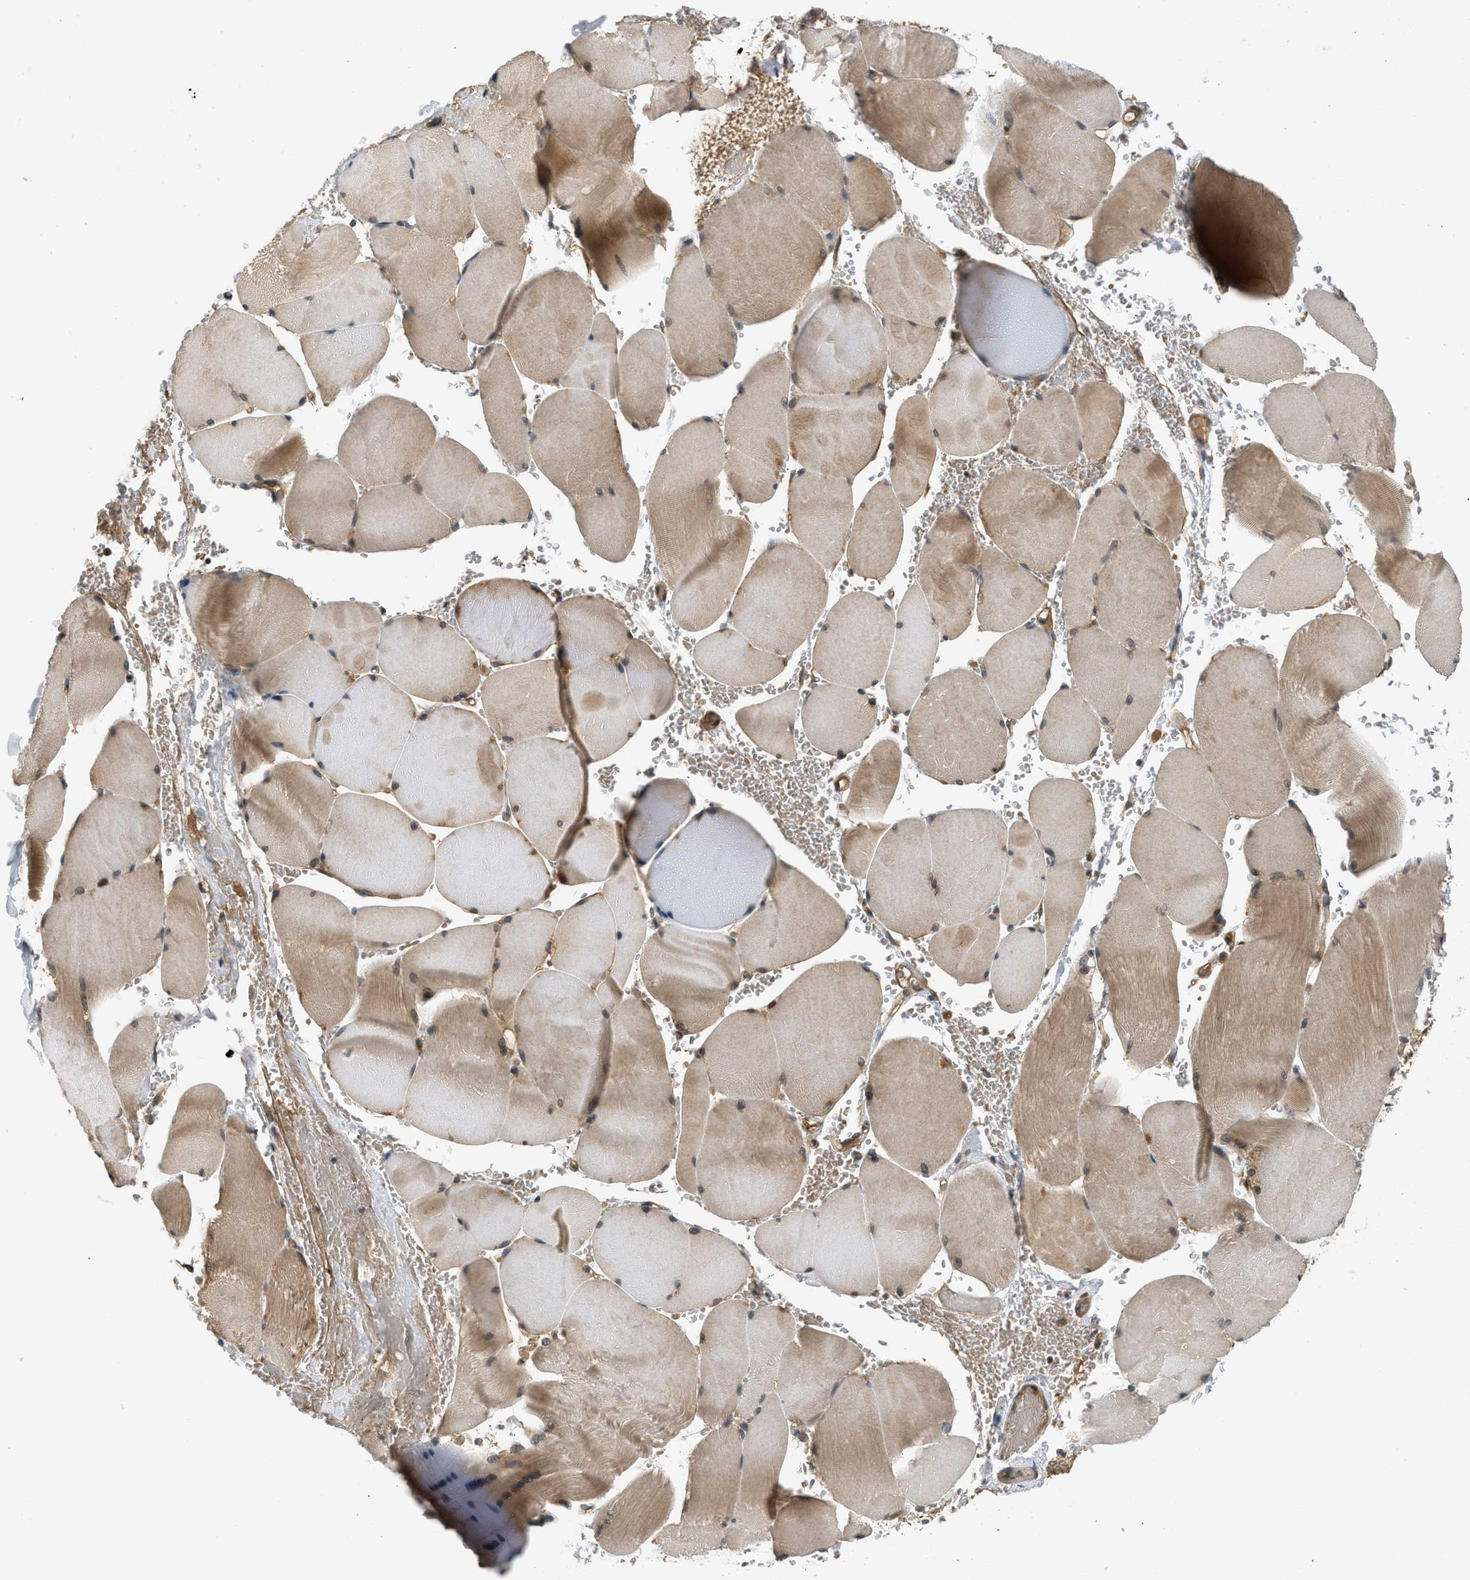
{"staining": {"intensity": "moderate", "quantity": "<25%", "location": "cytoplasmic/membranous"}, "tissue": "skeletal muscle", "cell_type": "Myocytes", "image_type": "normal", "snomed": [{"axis": "morphology", "description": "Normal tissue, NOS"}, {"axis": "topography", "description": "Skin"}, {"axis": "topography", "description": "Skeletal muscle"}], "caption": "Immunohistochemistry (IHC) micrograph of unremarkable human skeletal muscle stained for a protein (brown), which exhibits low levels of moderate cytoplasmic/membranous expression in about <25% of myocytes.", "gene": "ADCY8", "patient": {"sex": "male", "age": 83}}